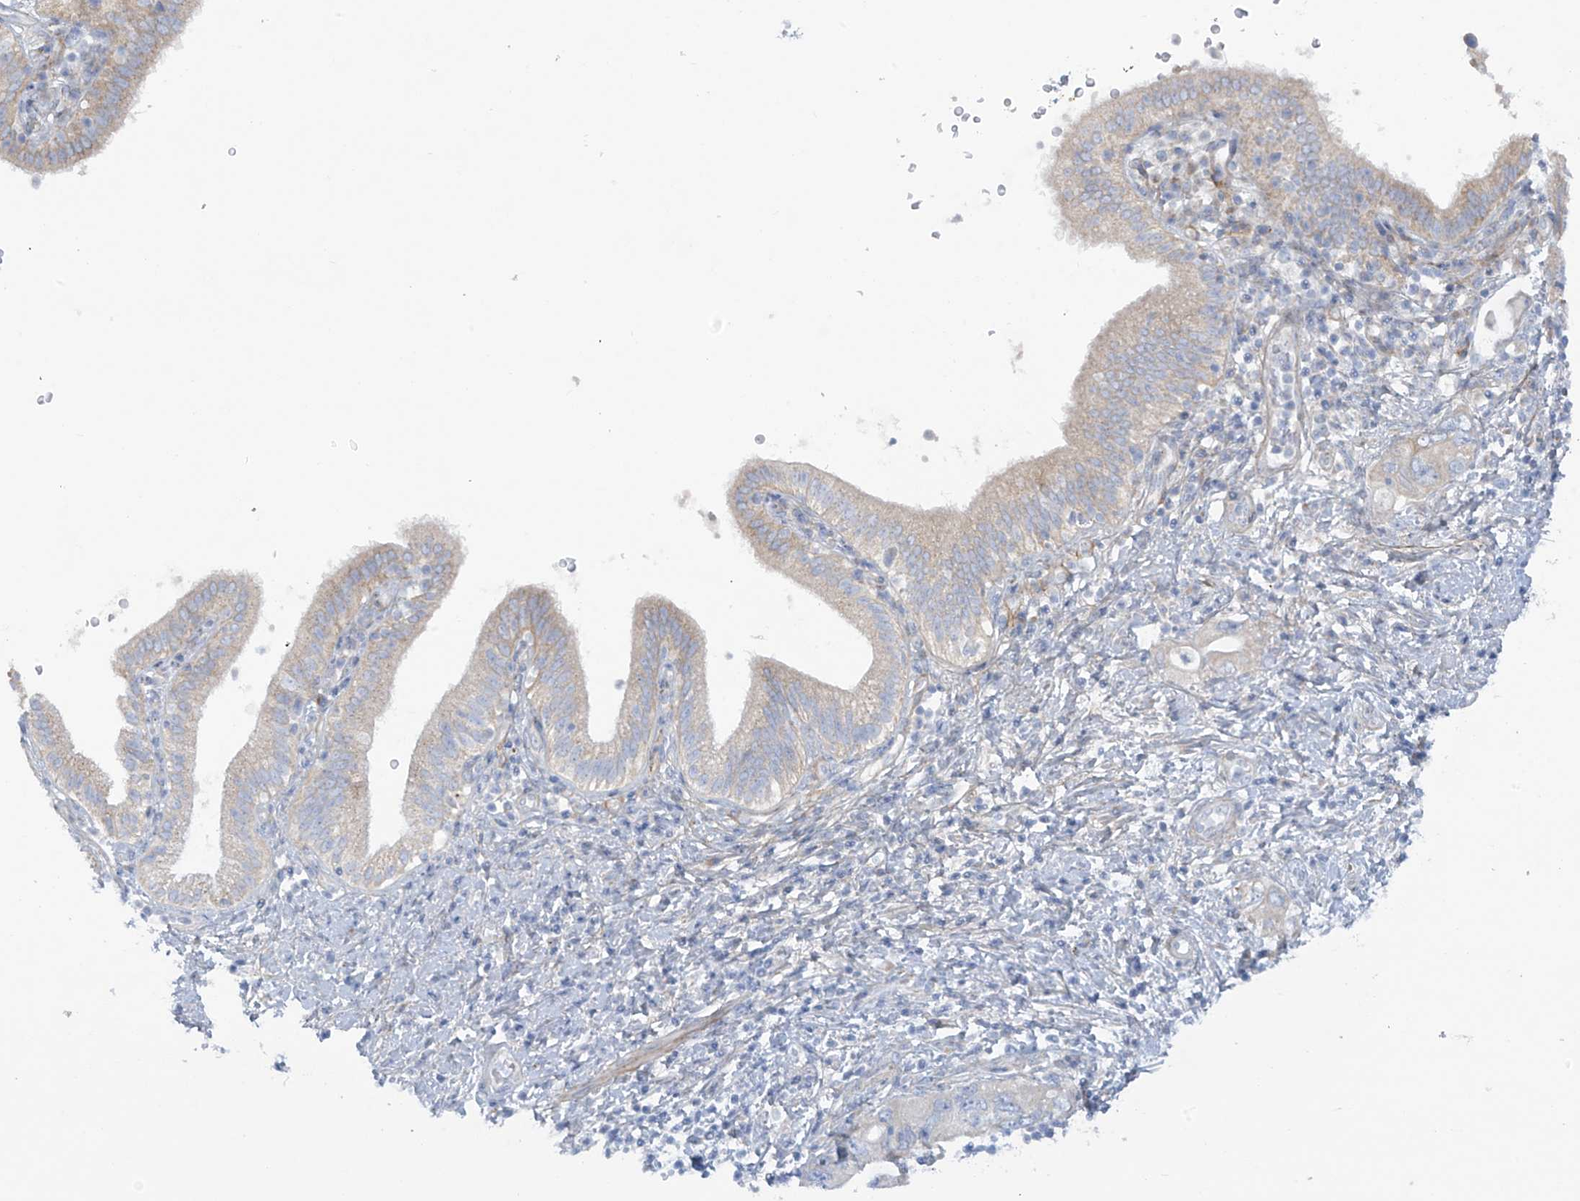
{"staining": {"intensity": "weak", "quantity": "25%-75%", "location": "cytoplasmic/membranous"}, "tissue": "pancreatic cancer", "cell_type": "Tumor cells", "image_type": "cancer", "snomed": [{"axis": "morphology", "description": "Adenocarcinoma, NOS"}, {"axis": "topography", "description": "Pancreas"}], "caption": "Protein positivity by IHC shows weak cytoplasmic/membranous staining in approximately 25%-75% of tumor cells in pancreatic cancer.", "gene": "TRMT2B", "patient": {"sex": "female", "age": 73}}